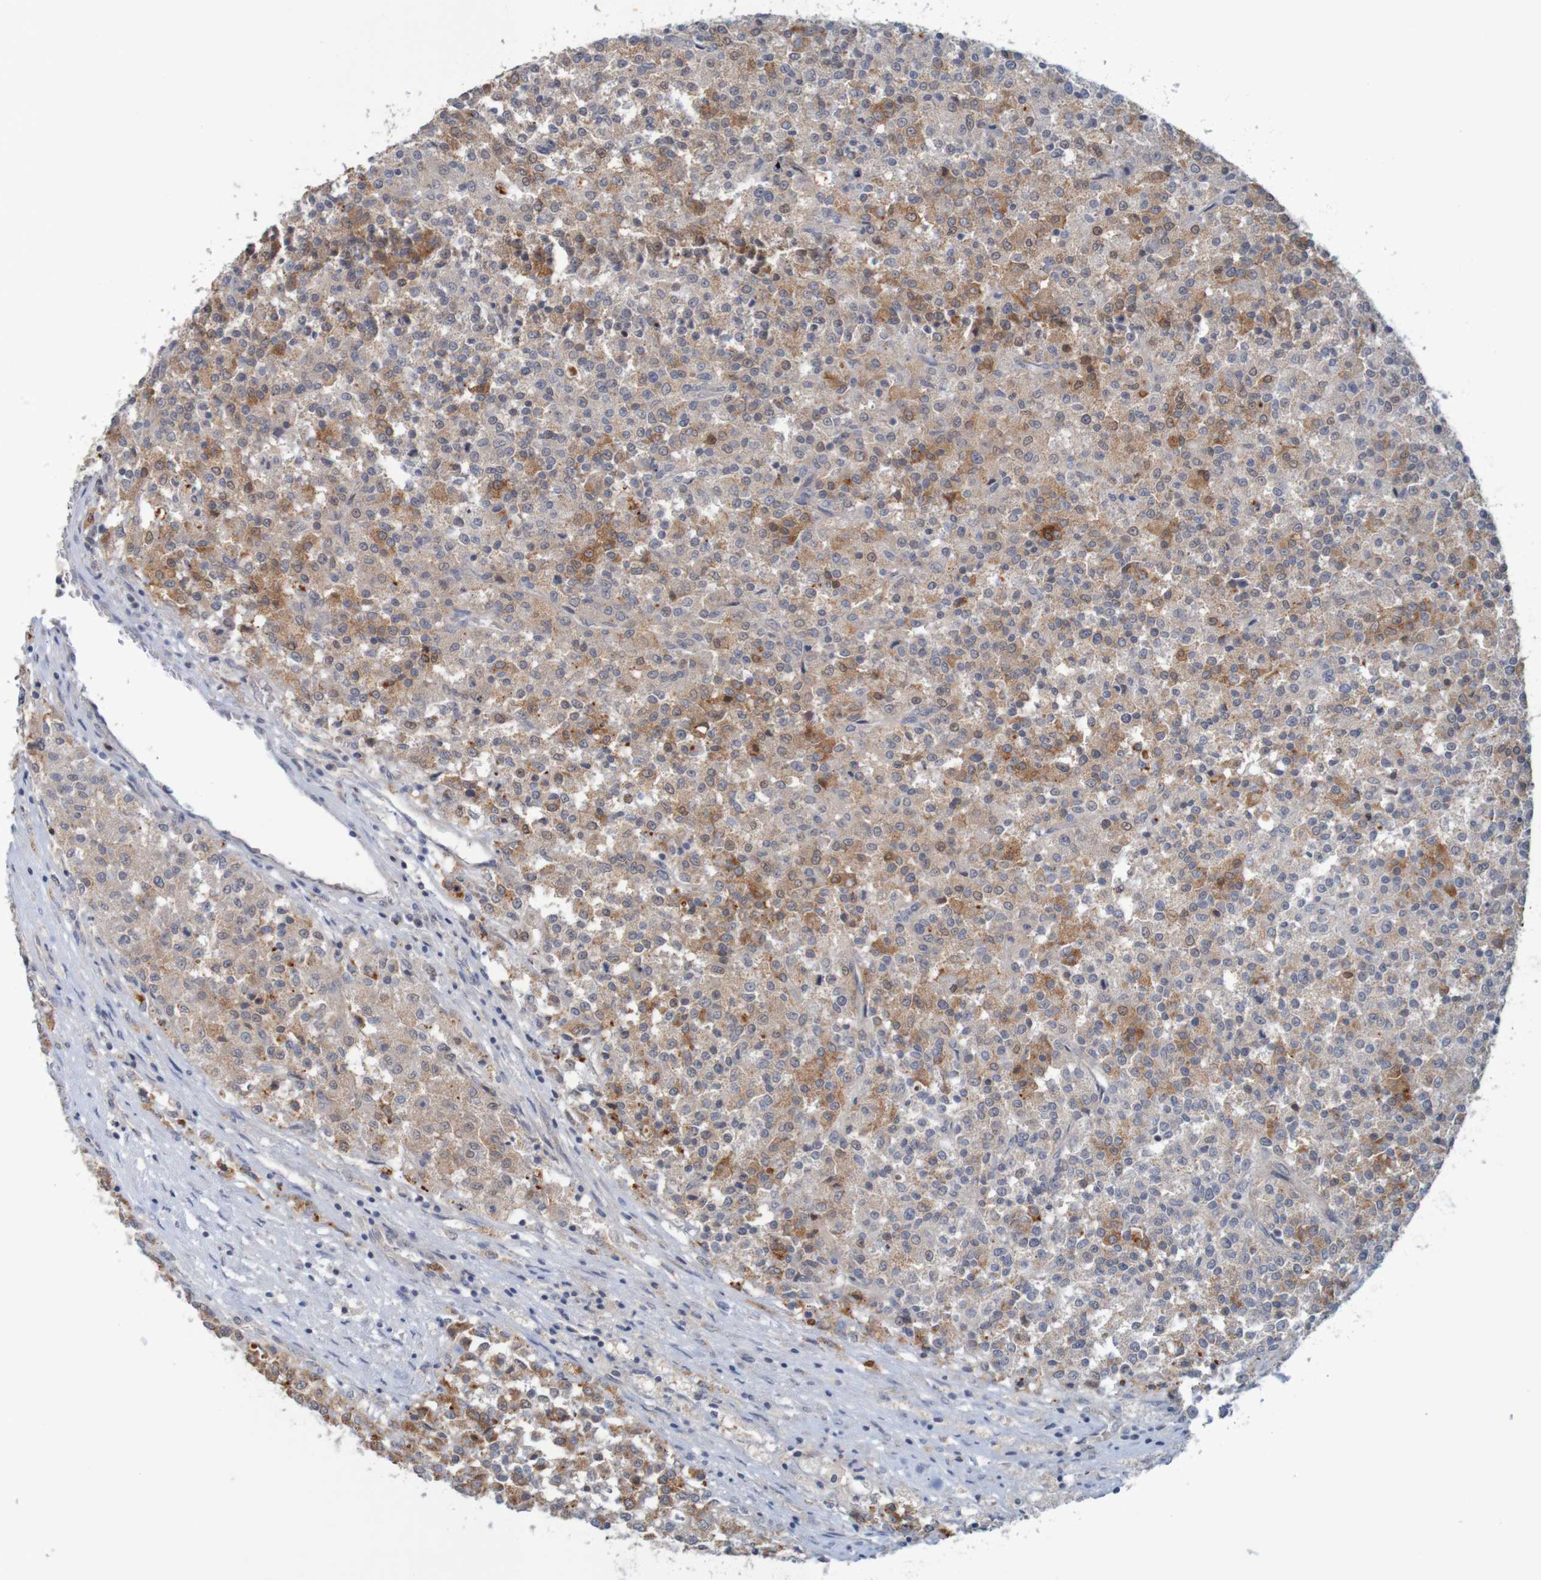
{"staining": {"intensity": "moderate", "quantity": ">75%", "location": "cytoplasmic/membranous"}, "tissue": "testis cancer", "cell_type": "Tumor cells", "image_type": "cancer", "snomed": [{"axis": "morphology", "description": "Seminoma, NOS"}, {"axis": "topography", "description": "Testis"}], "caption": "Human seminoma (testis) stained for a protein (brown) reveals moderate cytoplasmic/membranous positive expression in approximately >75% of tumor cells.", "gene": "NAV2", "patient": {"sex": "male", "age": 59}}